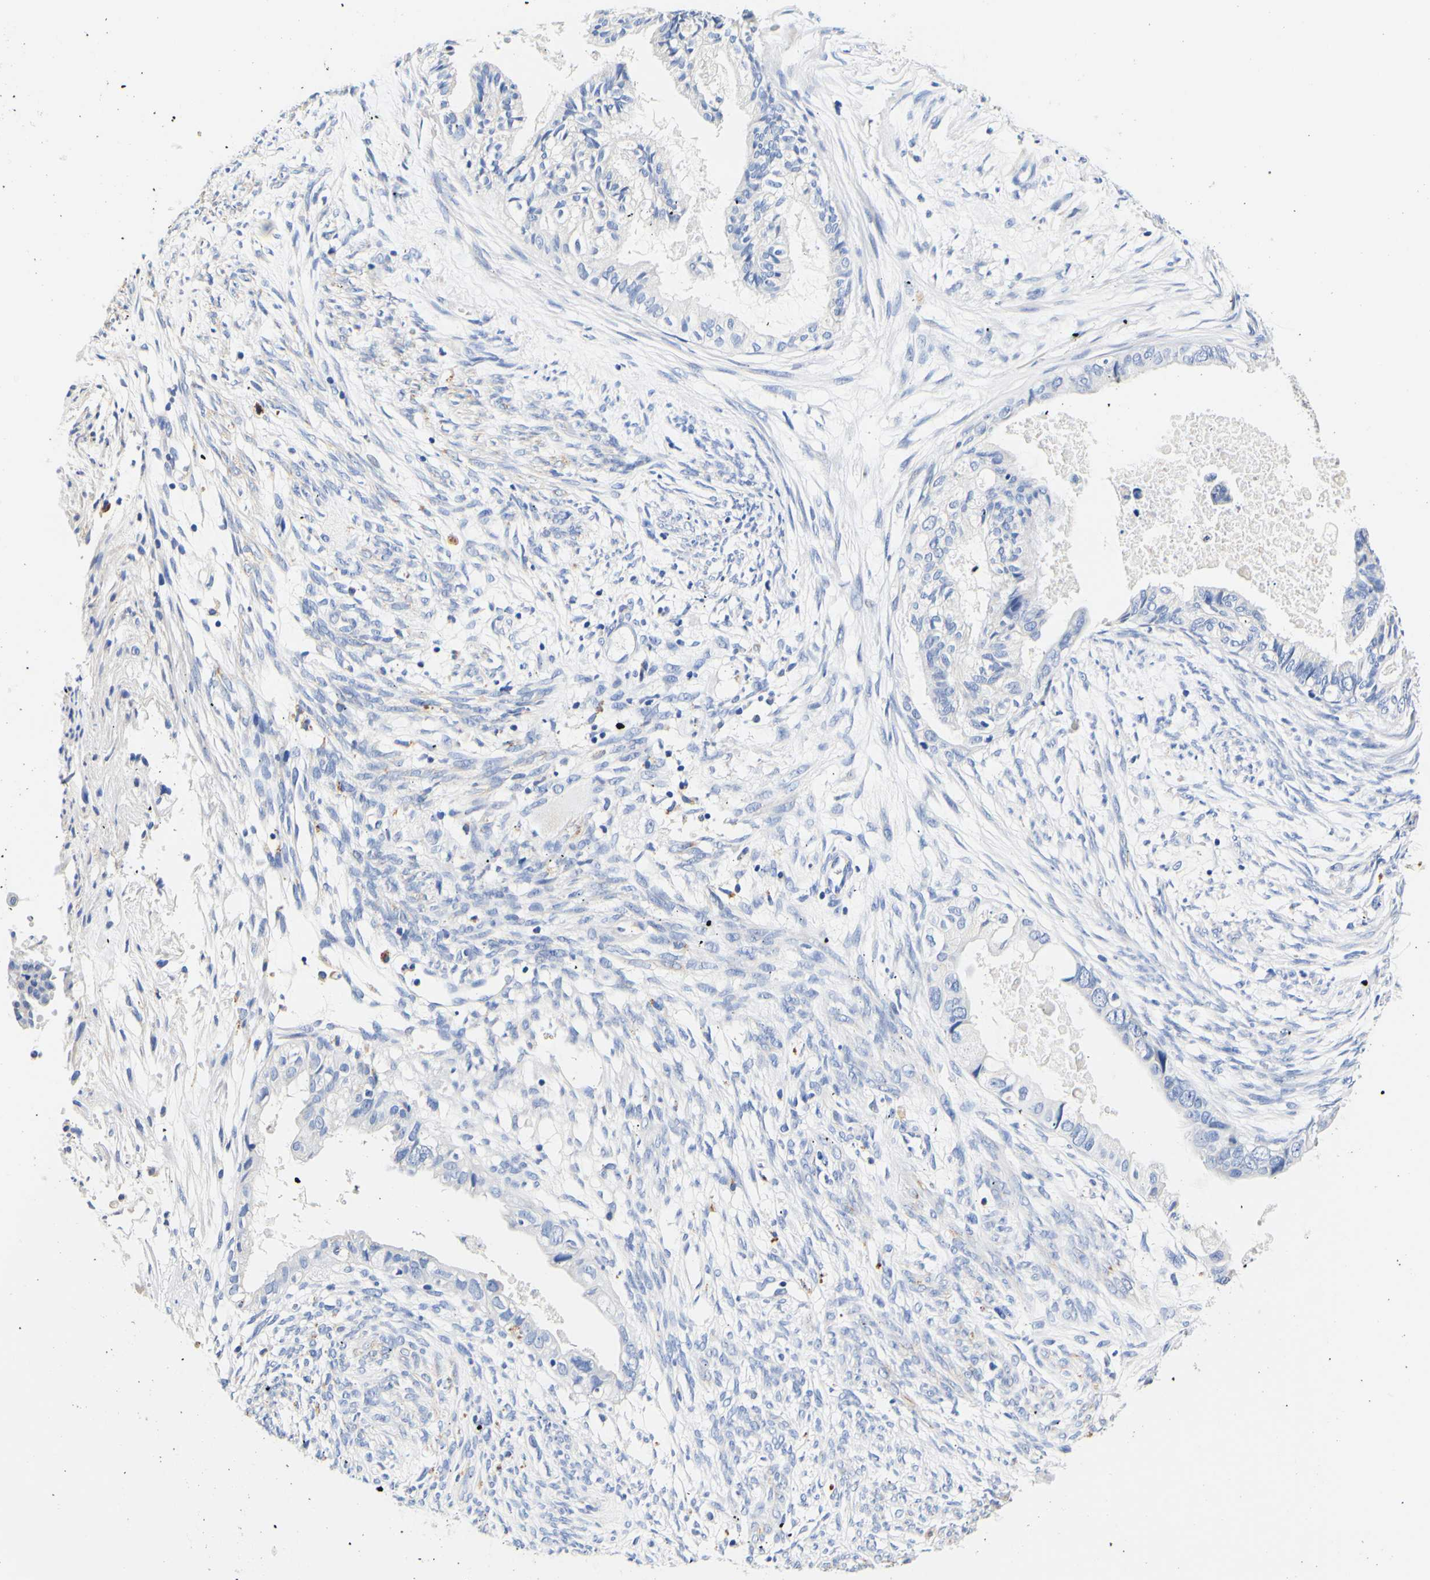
{"staining": {"intensity": "weak", "quantity": "<25%", "location": "cytoplasmic/membranous"}, "tissue": "cervical cancer", "cell_type": "Tumor cells", "image_type": "cancer", "snomed": [{"axis": "morphology", "description": "Normal tissue, NOS"}, {"axis": "morphology", "description": "Adenocarcinoma, NOS"}, {"axis": "topography", "description": "Cervix"}, {"axis": "topography", "description": "Endometrium"}], "caption": "An image of cervical cancer (adenocarcinoma) stained for a protein displays no brown staining in tumor cells.", "gene": "CAMK4", "patient": {"sex": "female", "age": 86}}